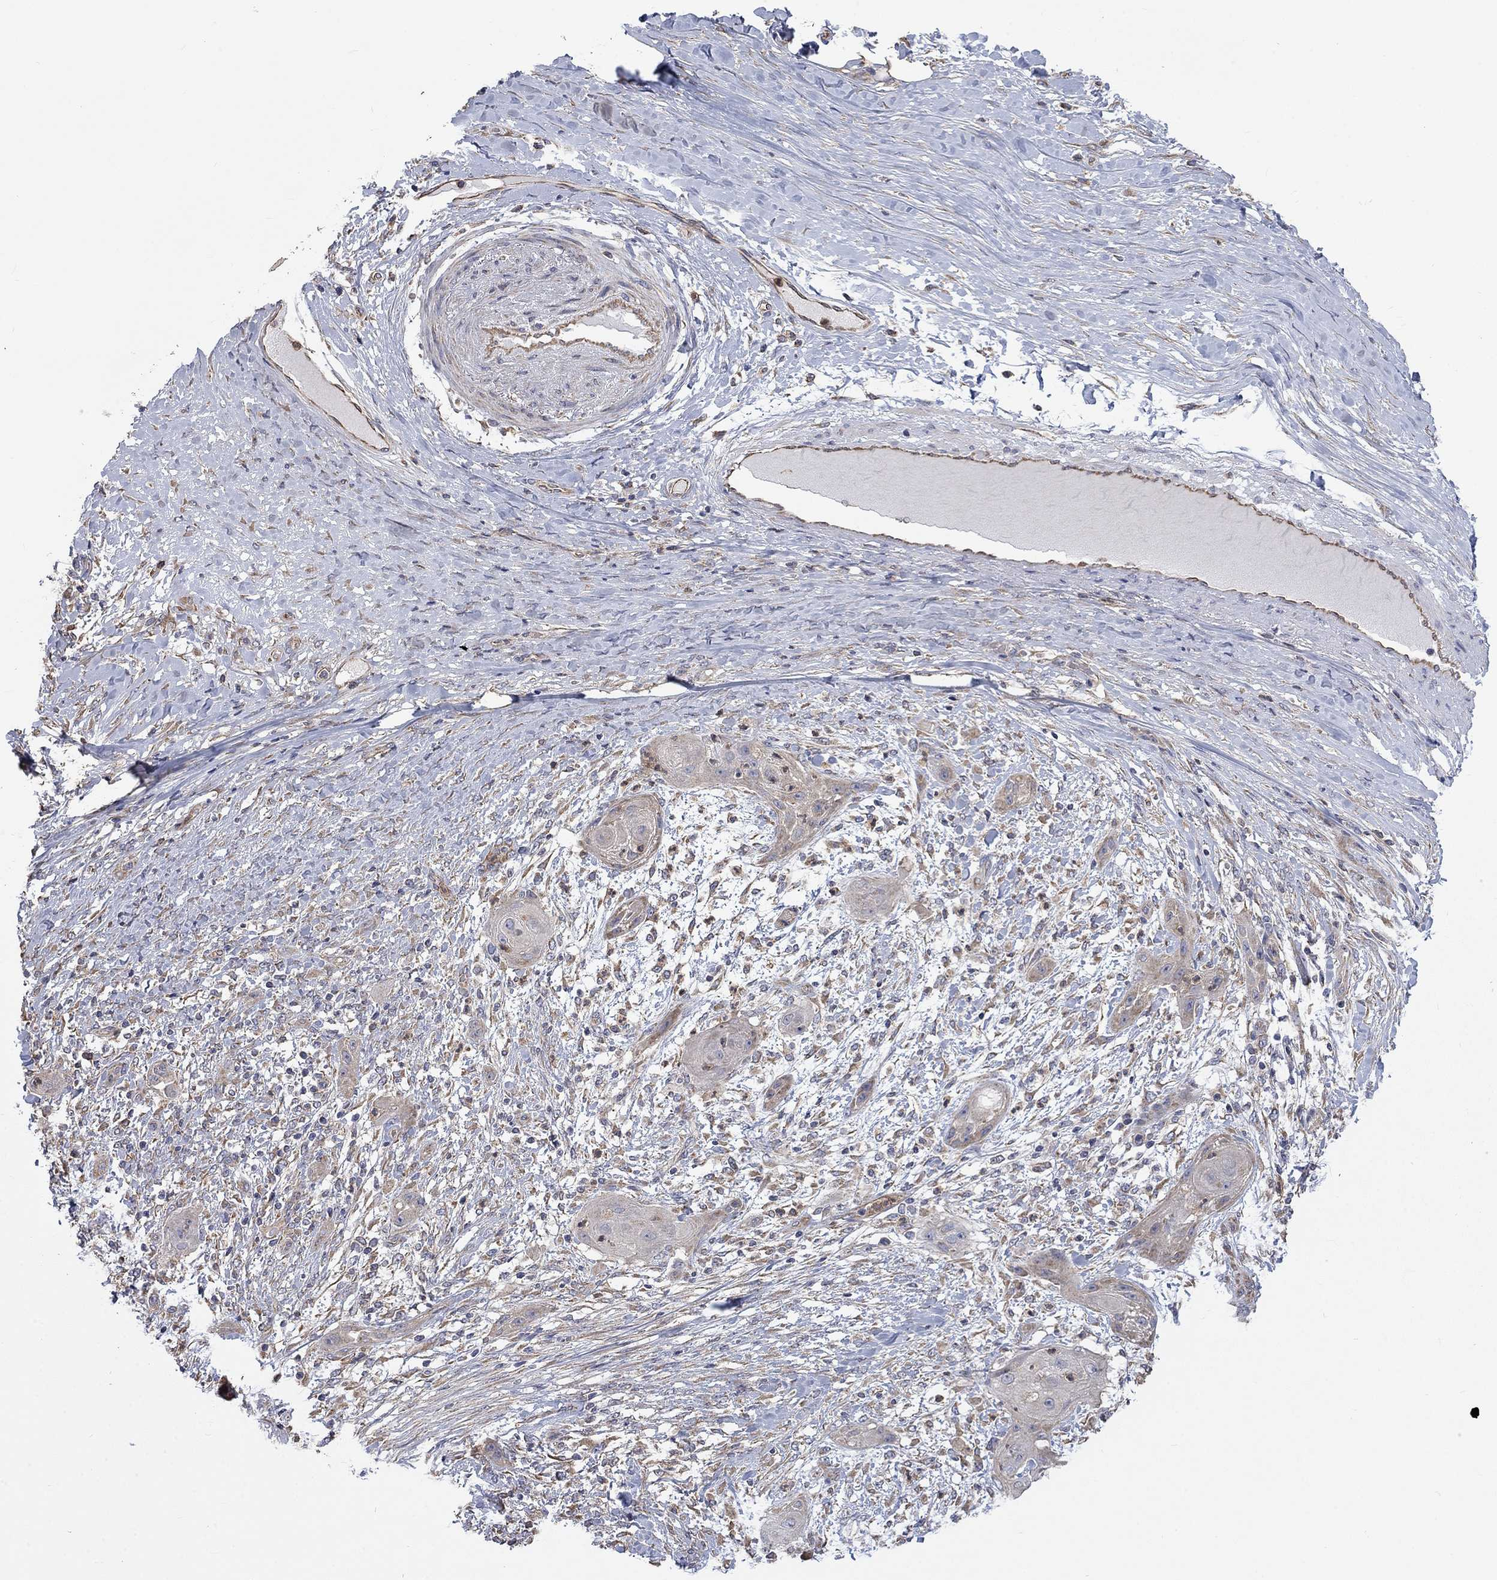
{"staining": {"intensity": "weak", "quantity": "<25%", "location": "cytoplasmic/membranous"}, "tissue": "skin cancer", "cell_type": "Tumor cells", "image_type": "cancer", "snomed": [{"axis": "morphology", "description": "Squamous cell carcinoma, NOS"}, {"axis": "topography", "description": "Skin"}], "caption": "High magnification brightfield microscopy of squamous cell carcinoma (skin) stained with DAB (brown) and counterstained with hematoxylin (blue): tumor cells show no significant expression.", "gene": "CAMKK2", "patient": {"sex": "male", "age": 62}}